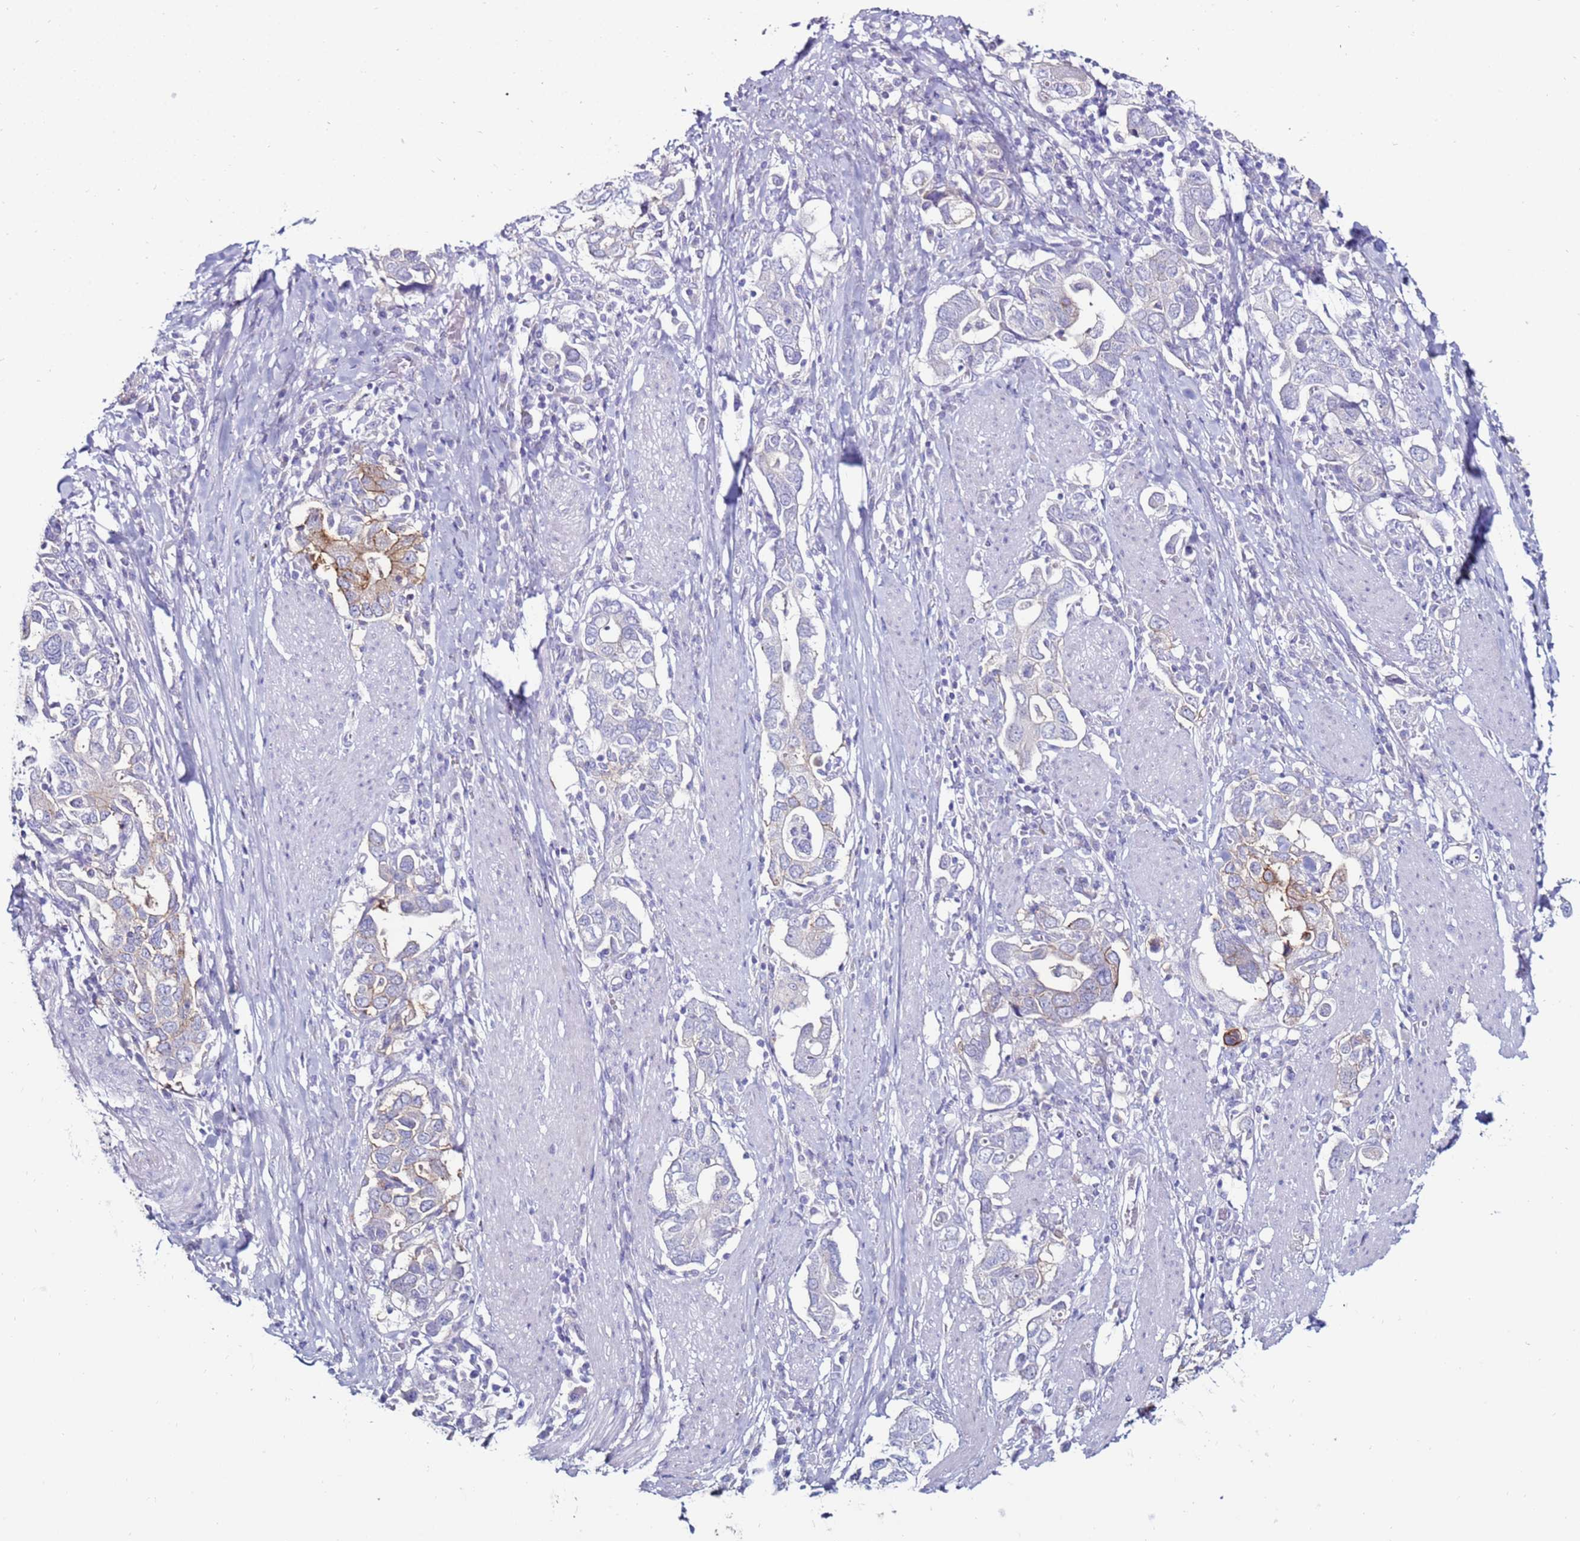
{"staining": {"intensity": "moderate", "quantity": "<25%", "location": "cytoplasmic/membranous"}, "tissue": "stomach cancer", "cell_type": "Tumor cells", "image_type": "cancer", "snomed": [{"axis": "morphology", "description": "Adenocarcinoma, NOS"}, {"axis": "topography", "description": "Stomach, upper"}, {"axis": "topography", "description": "Stomach"}], "caption": "High-magnification brightfield microscopy of stomach cancer stained with DAB (brown) and counterstained with hematoxylin (blue). tumor cells exhibit moderate cytoplasmic/membranous staining is identified in approximately<25% of cells. (DAB (3,3'-diaminobenzidine) IHC with brightfield microscopy, high magnification).", "gene": "GPN3", "patient": {"sex": "male", "age": 62}}